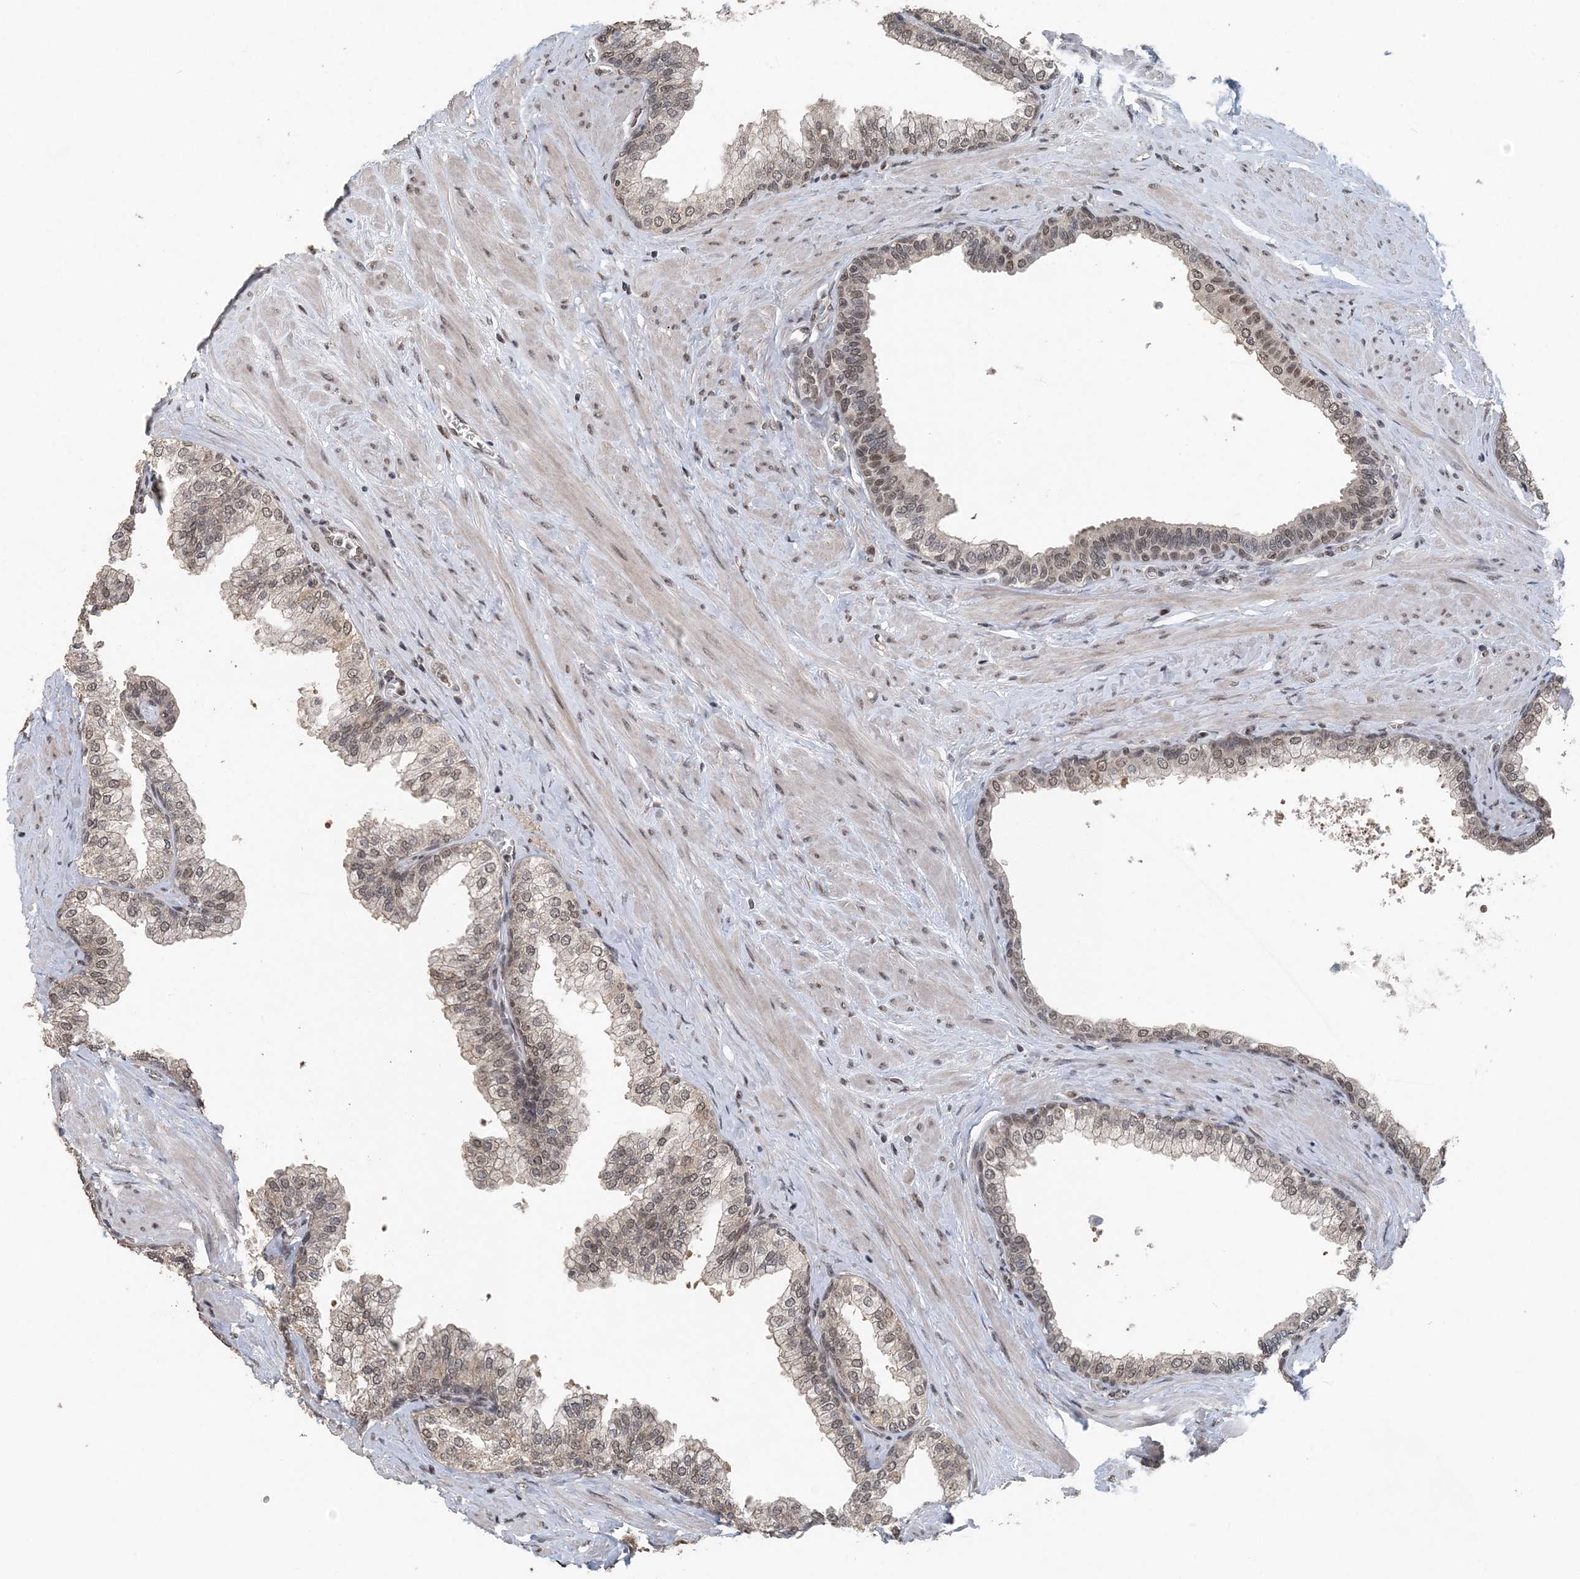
{"staining": {"intensity": "weak", "quantity": "25%-75%", "location": "nuclear"}, "tissue": "prostate", "cell_type": "Glandular cells", "image_type": "normal", "snomed": [{"axis": "morphology", "description": "Normal tissue, NOS"}, {"axis": "morphology", "description": "Urothelial carcinoma, Low grade"}, {"axis": "topography", "description": "Urinary bladder"}, {"axis": "topography", "description": "Prostate"}], "caption": "The image exhibits staining of benign prostate, revealing weak nuclear protein staining (brown color) within glandular cells.", "gene": "MBD2", "patient": {"sex": "male", "age": 60}}